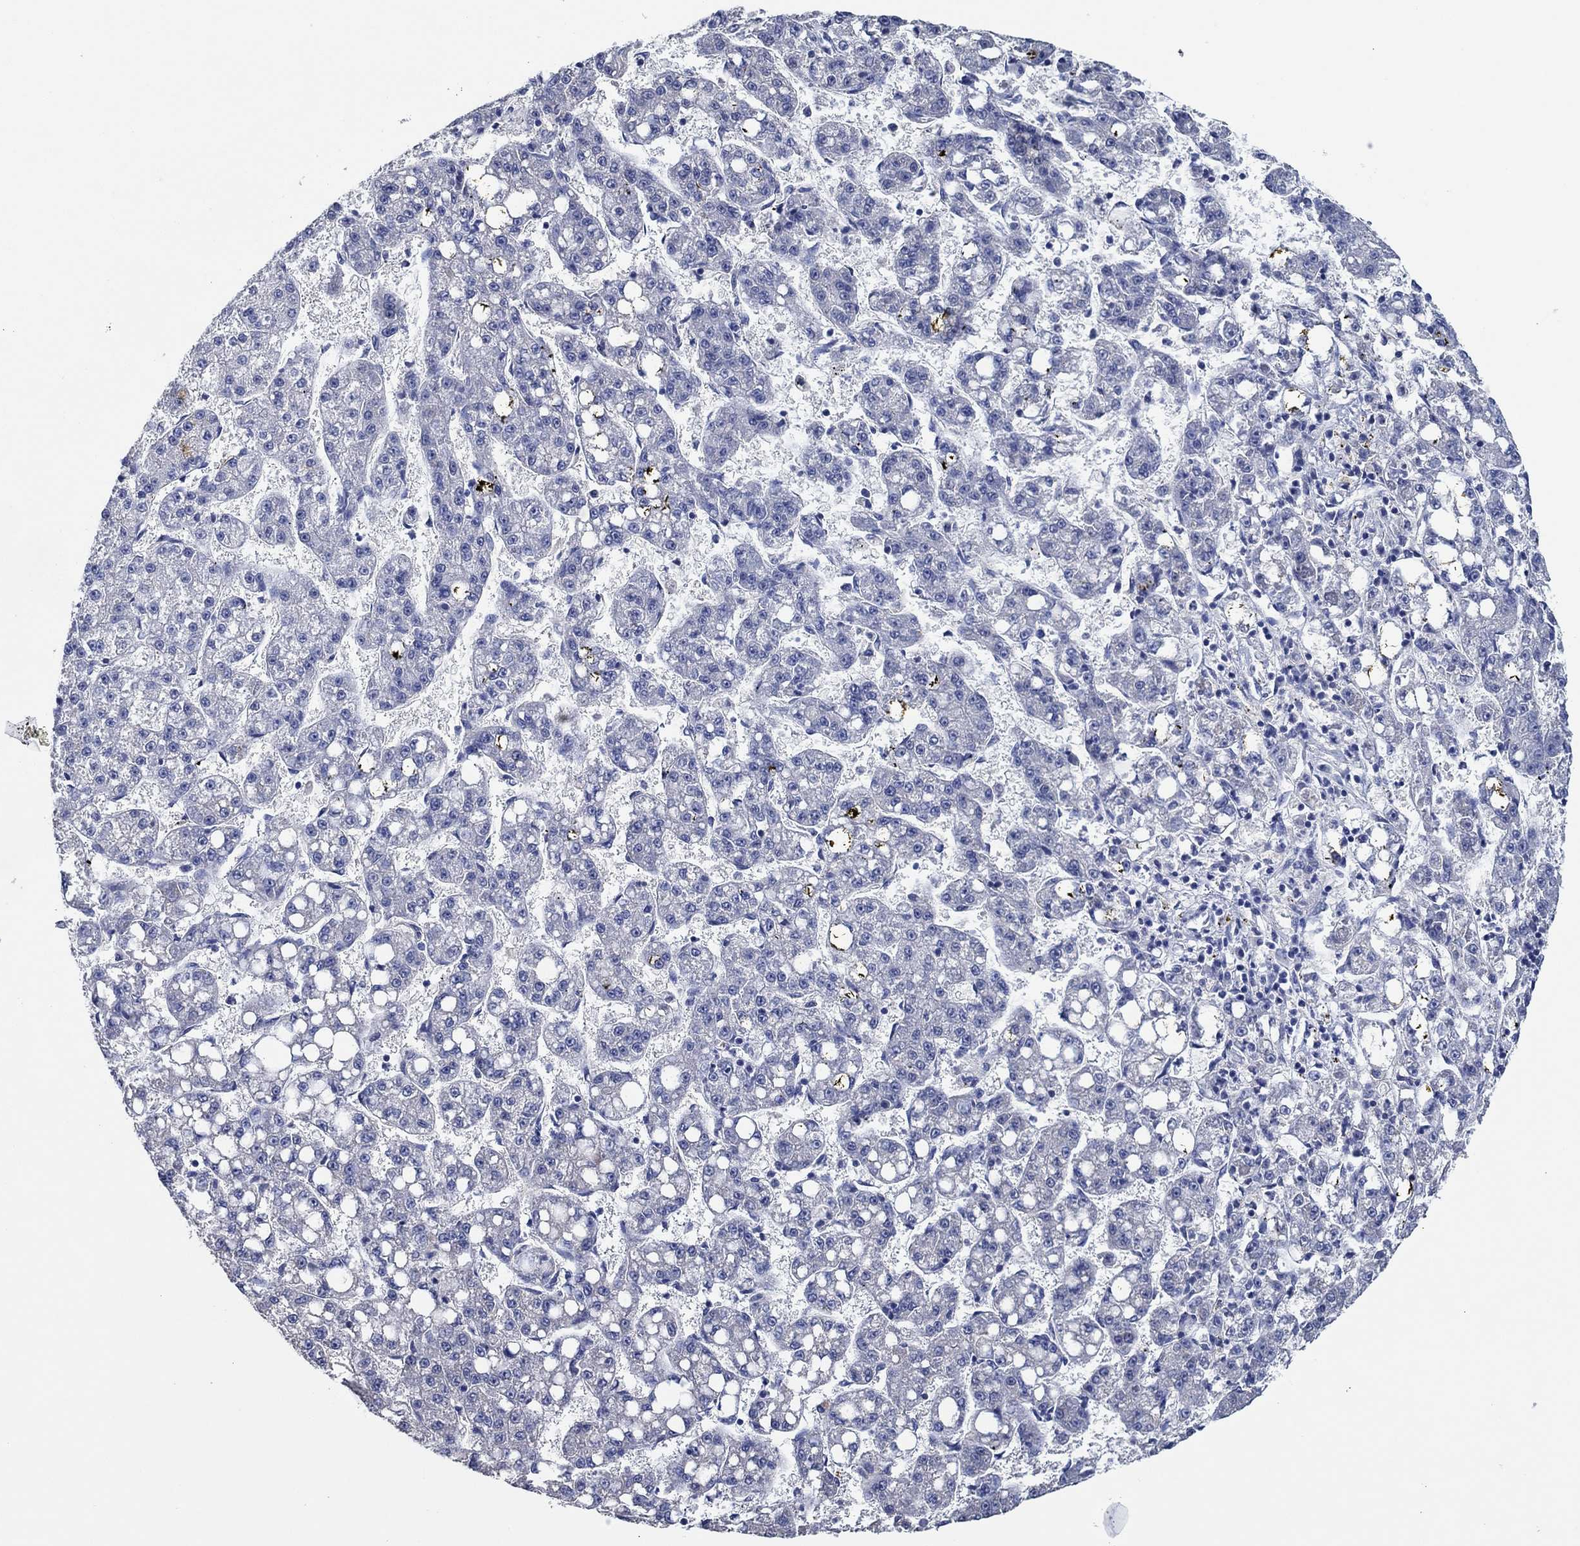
{"staining": {"intensity": "negative", "quantity": "none", "location": "none"}, "tissue": "liver cancer", "cell_type": "Tumor cells", "image_type": "cancer", "snomed": [{"axis": "morphology", "description": "Carcinoma, Hepatocellular, NOS"}, {"axis": "topography", "description": "Liver"}], "caption": "Human liver cancer stained for a protein using IHC exhibits no staining in tumor cells.", "gene": "PRRT3", "patient": {"sex": "female", "age": 65}}